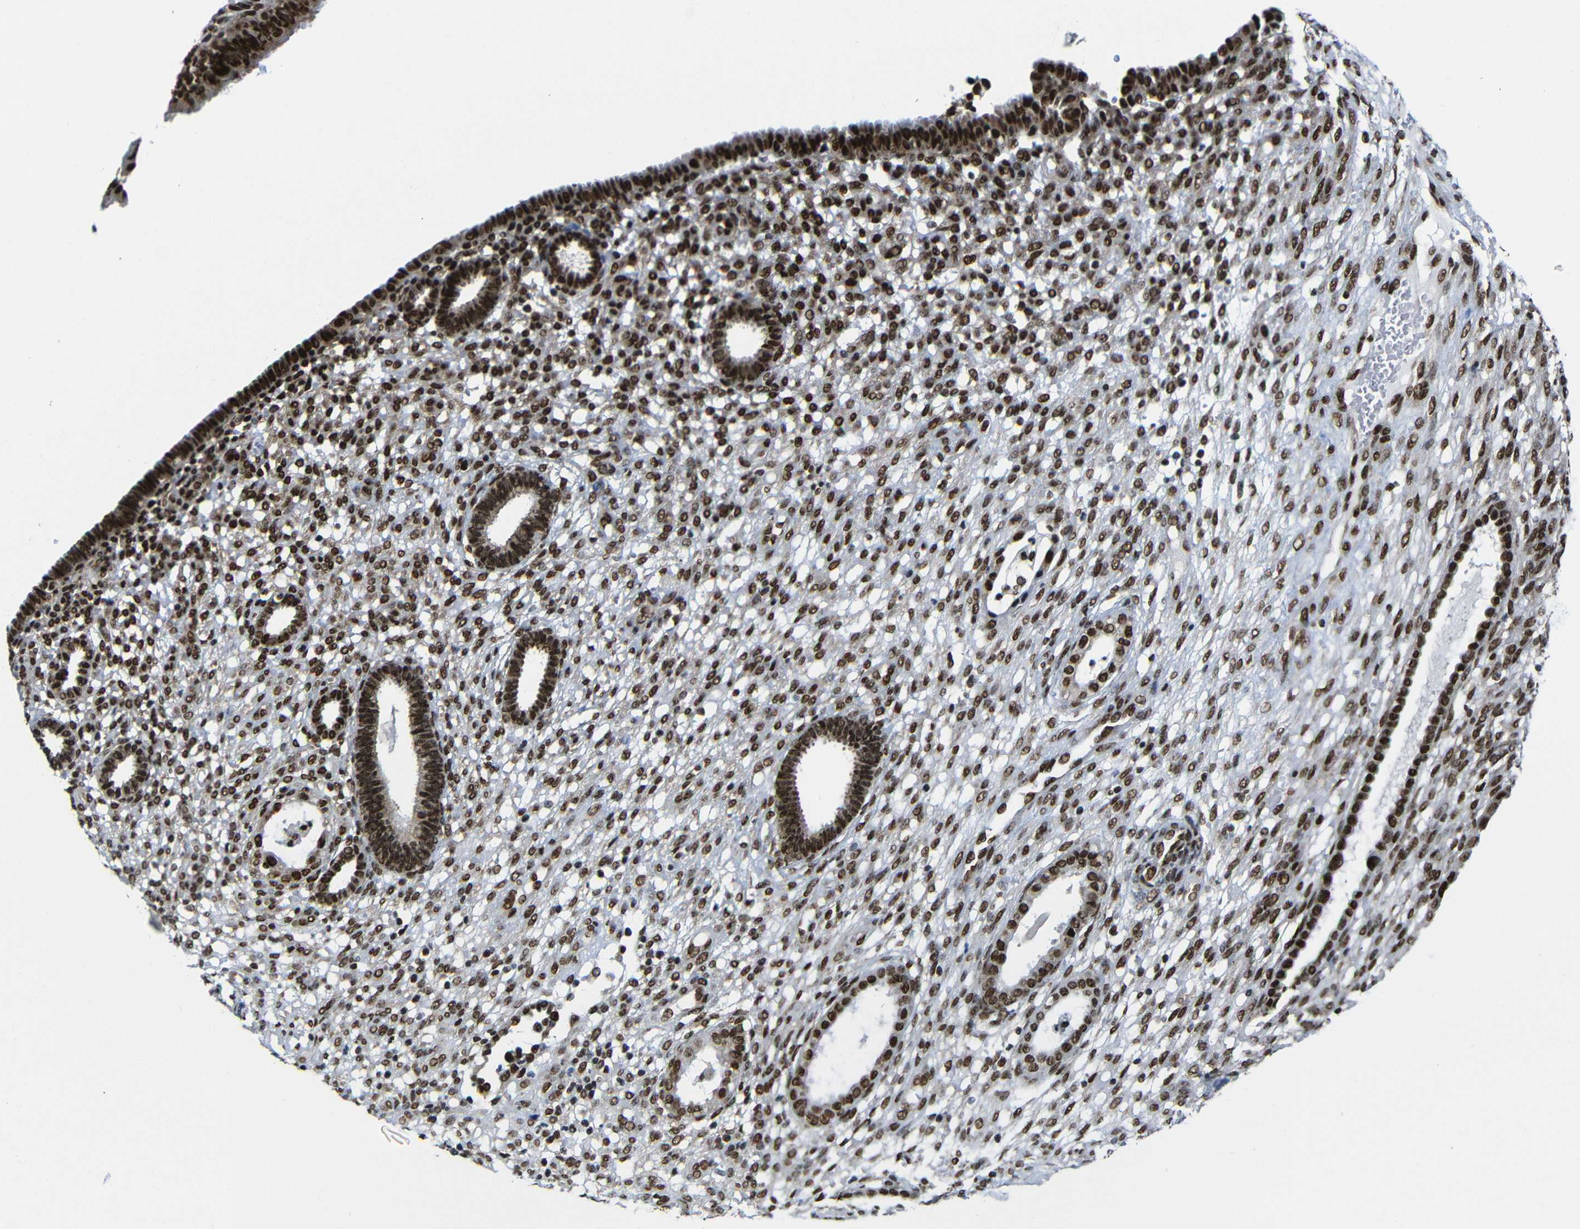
{"staining": {"intensity": "strong", "quantity": "25%-75%", "location": "nuclear"}, "tissue": "endometrium", "cell_type": "Cells in endometrial stroma", "image_type": "normal", "snomed": [{"axis": "morphology", "description": "Normal tissue, NOS"}, {"axis": "topography", "description": "Endometrium"}], "caption": "A high amount of strong nuclear expression is seen in about 25%-75% of cells in endometrial stroma in unremarkable endometrium.", "gene": "PTBP1", "patient": {"sex": "female", "age": 61}}